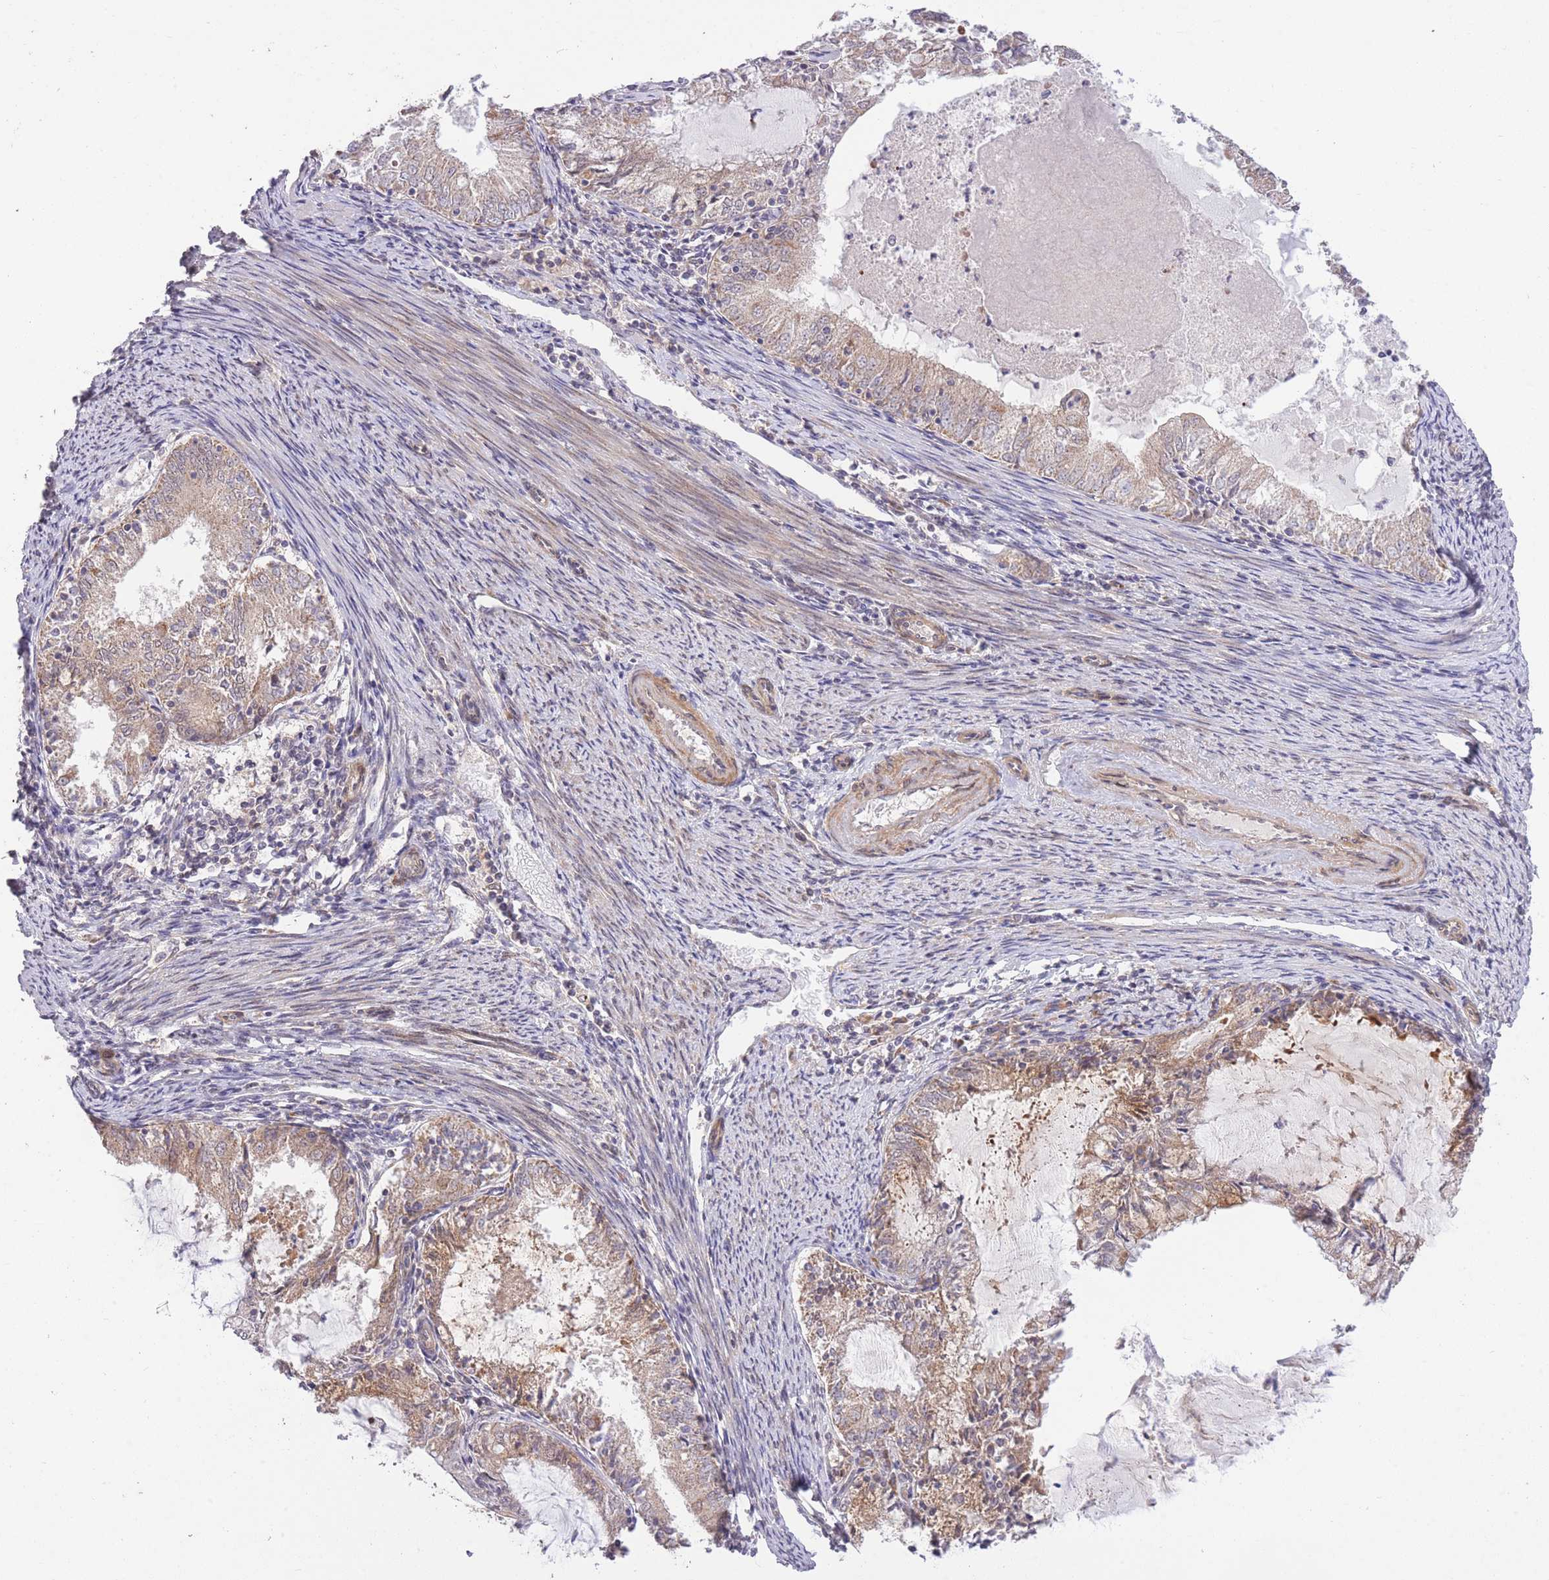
{"staining": {"intensity": "moderate", "quantity": "25%-75%", "location": "cytoplasmic/membranous"}, "tissue": "endometrial cancer", "cell_type": "Tumor cells", "image_type": "cancer", "snomed": [{"axis": "morphology", "description": "Adenocarcinoma, NOS"}, {"axis": "topography", "description": "Endometrium"}], "caption": "The micrograph displays staining of endometrial cancer (adenocarcinoma), revealing moderate cytoplasmic/membranous protein staining (brown color) within tumor cells.", "gene": "ELOA2", "patient": {"sex": "female", "age": 57}}